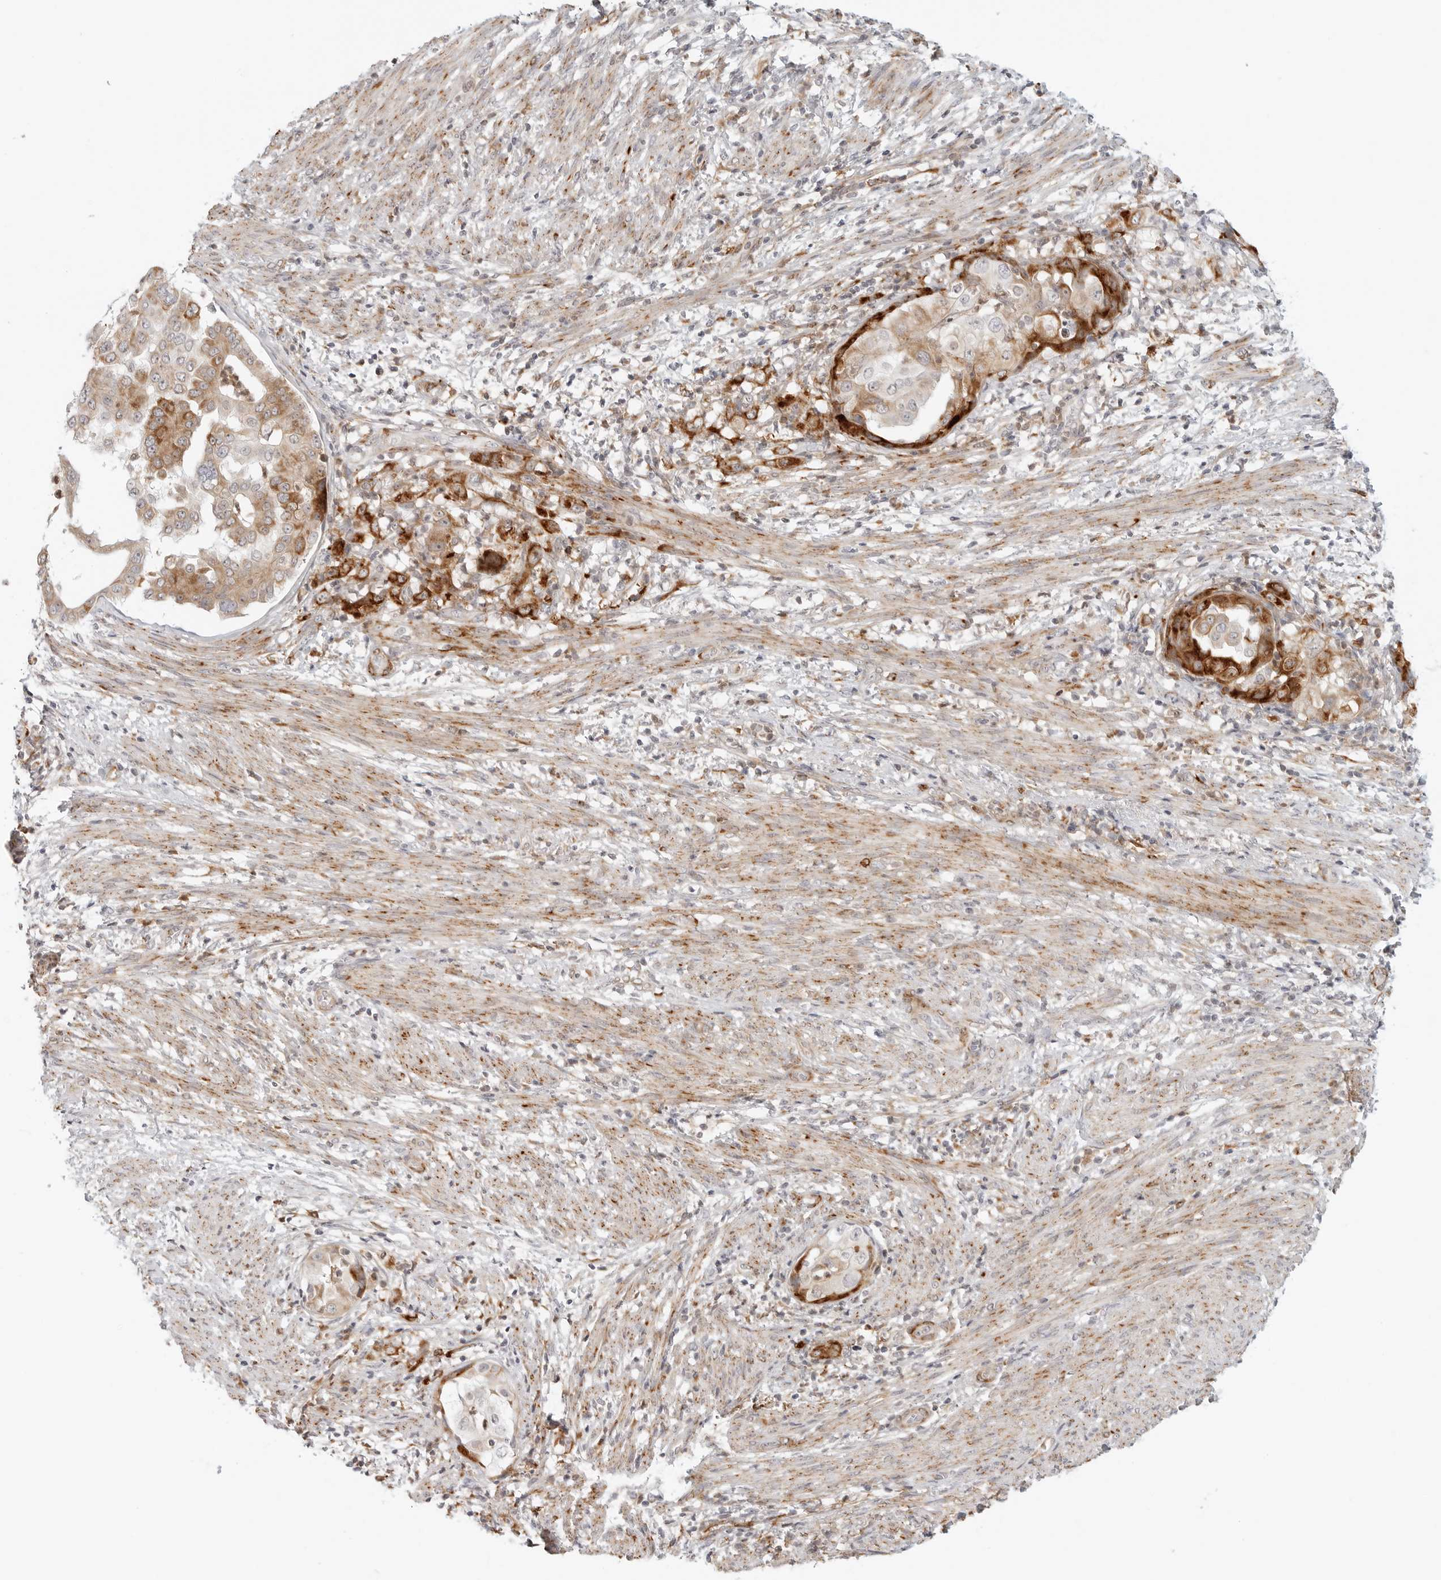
{"staining": {"intensity": "strong", "quantity": "25%-75%", "location": "cytoplasmic/membranous"}, "tissue": "endometrial cancer", "cell_type": "Tumor cells", "image_type": "cancer", "snomed": [{"axis": "morphology", "description": "Adenocarcinoma, NOS"}, {"axis": "topography", "description": "Endometrium"}], "caption": "Immunohistochemistry staining of endometrial cancer, which displays high levels of strong cytoplasmic/membranous staining in about 25%-75% of tumor cells indicating strong cytoplasmic/membranous protein staining. The staining was performed using DAB (brown) for protein detection and nuclei were counterstained in hematoxylin (blue).", "gene": "C1QTNF1", "patient": {"sex": "female", "age": 85}}